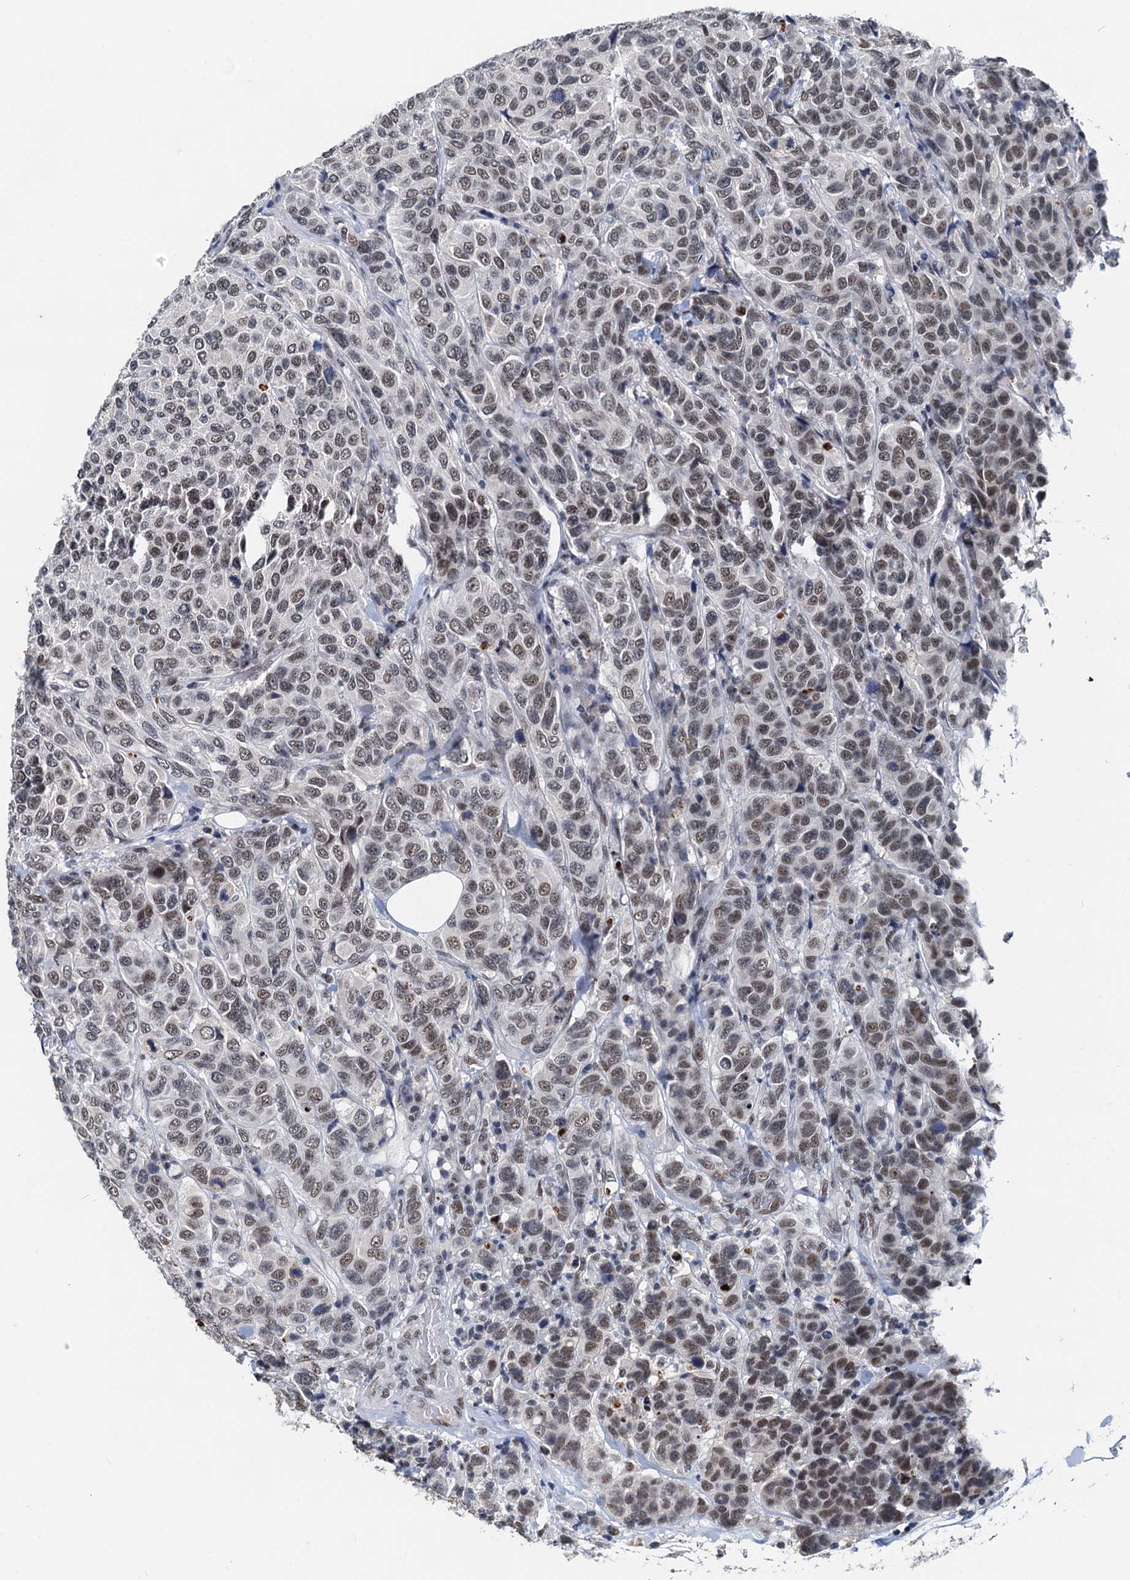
{"staining": {"intensity": "moderate", "quantity": ">75%", "location": "nuclear"}, "tissue": "breast cancer", "cell_type": "Tumor cells", "image_type": "cancer", "snomed": [{"axis": "morphology", "description": "Duct carcinoma"}, {"axis": "topography", "description": "Breast"}], "caption": "Immunohistochemical staining of breast cancer (invasive ductal carcinoma) demonstrates medium levels of moderate nuclear expression in about >75% of tumor cells.", "gene": "SNRPD1", "patient": {"sex": "female", "age": 55}}